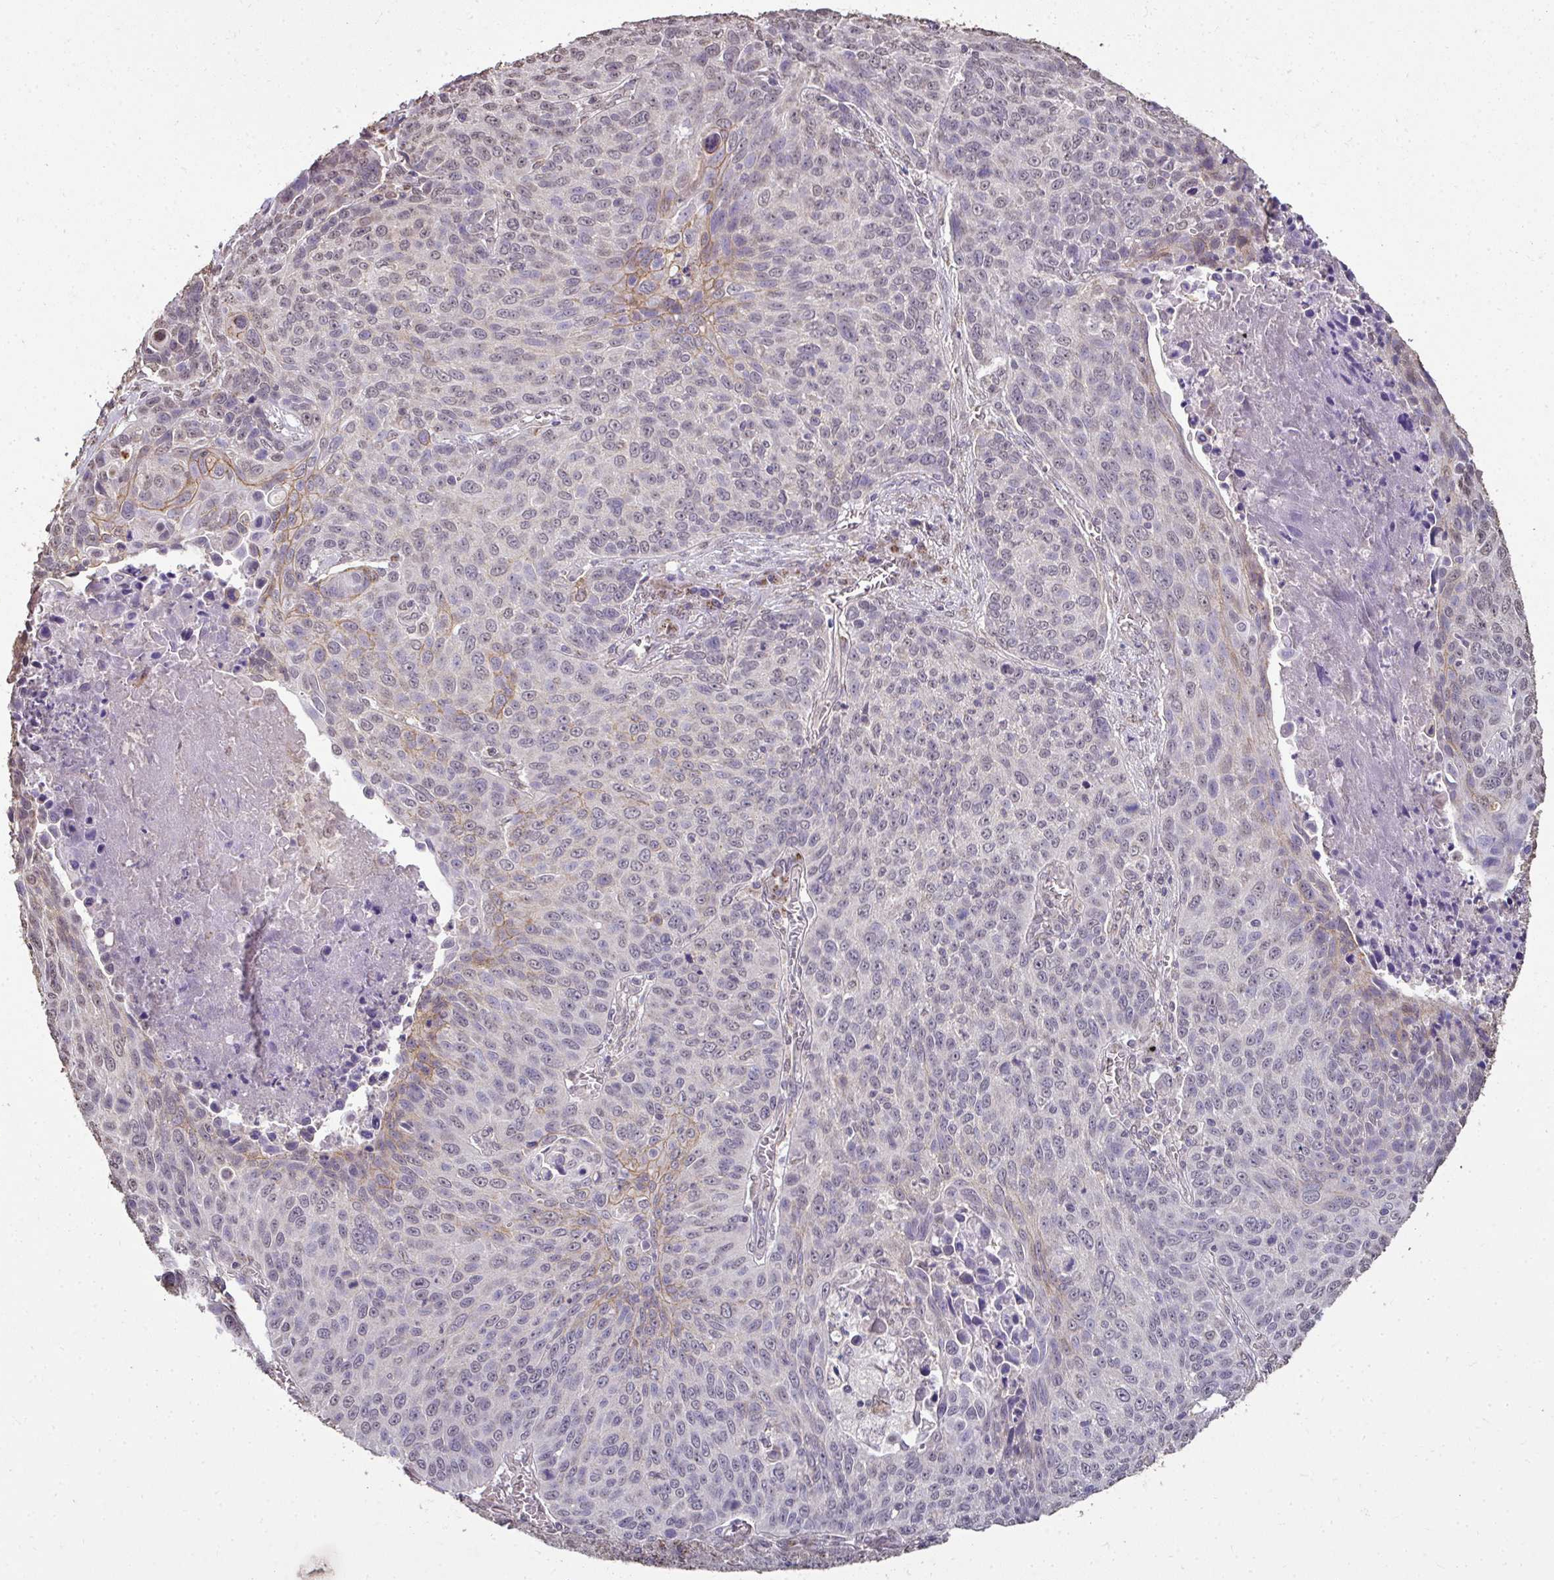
{"staining": {"intensity": "weak", "quantity": "<25%", "location": "cytoplasmic/membranous"}, "tissue": "lung cancer", "cell_type": "Tumor cells", "image_type": "cancer", "snomed": [{"axis": "morphology", "description": "Squamous cell carcinoma, NOS"}, {"axis": "topography", "description": "Lung"}], "caption": "Human squamous cell carcinoma (lung) stained for a protein using immunohistochemistry (IHC) exhibits no expression in tumor cells.", "gene": "JPH2", "patient": {"sex": "male", "age": 78}}